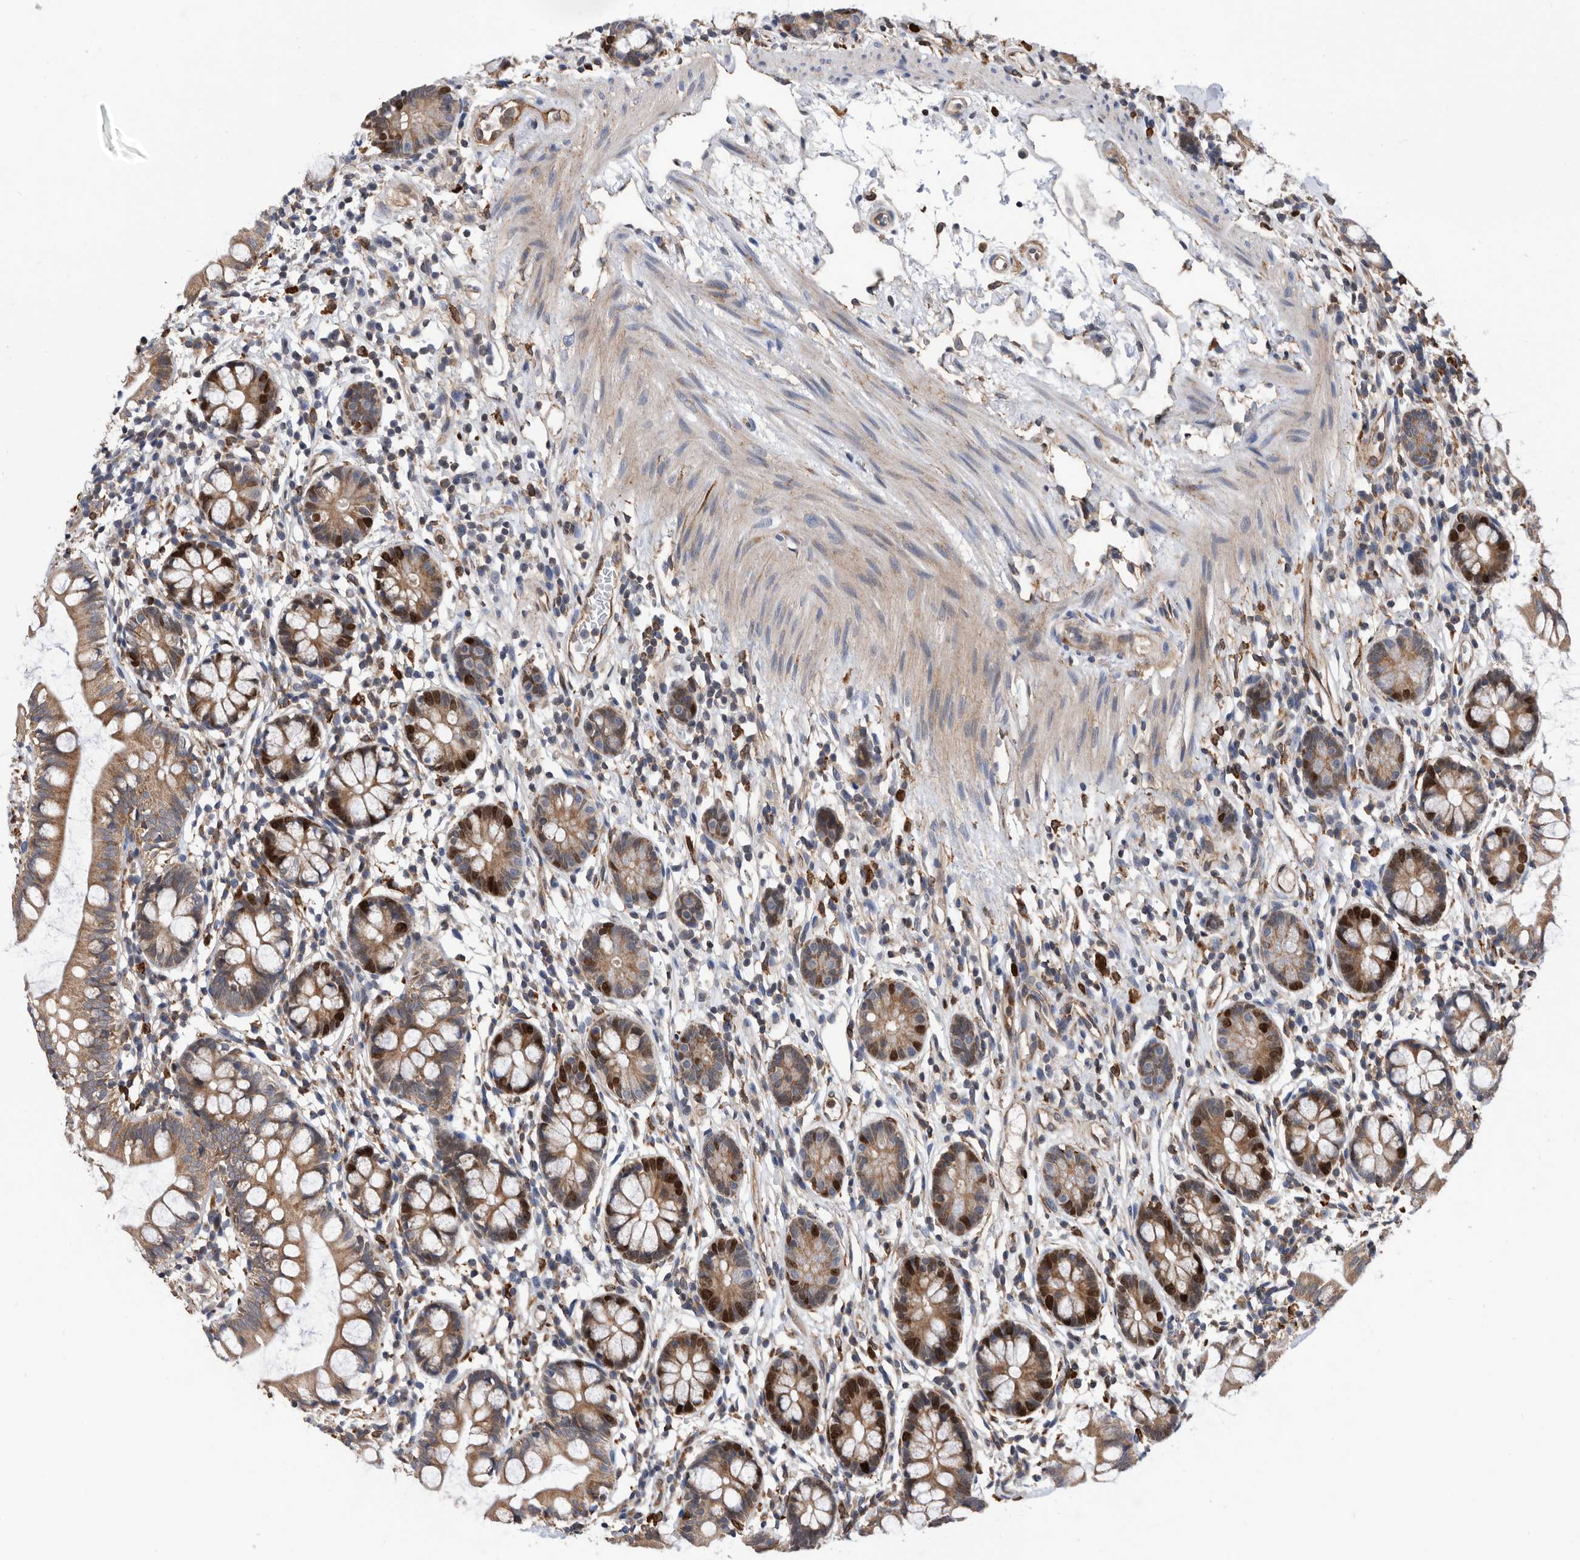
{"staining": {"intensity": "strong", "quantity": "25%-75%", "location": "cytoplasmic/membranous,nuclear"}, "tissue": "small intestine", "cell_type": "Glandular cells", "image_type": "normal", "snomed": [{"axis": "morphology", "description": "Normal tissue, NOS"}, {"axis": "topography", "description": "Small intestine"}], "caption": "Approximately 25%-75% of glandular cells in unremarkable small intestine display strong cytoplasmic/membranous,nuclear protein expression as visualized by brown immunohistochemical staining.", "gene": "ATAD2", "patient": {"sex": "female", "age": 84}}